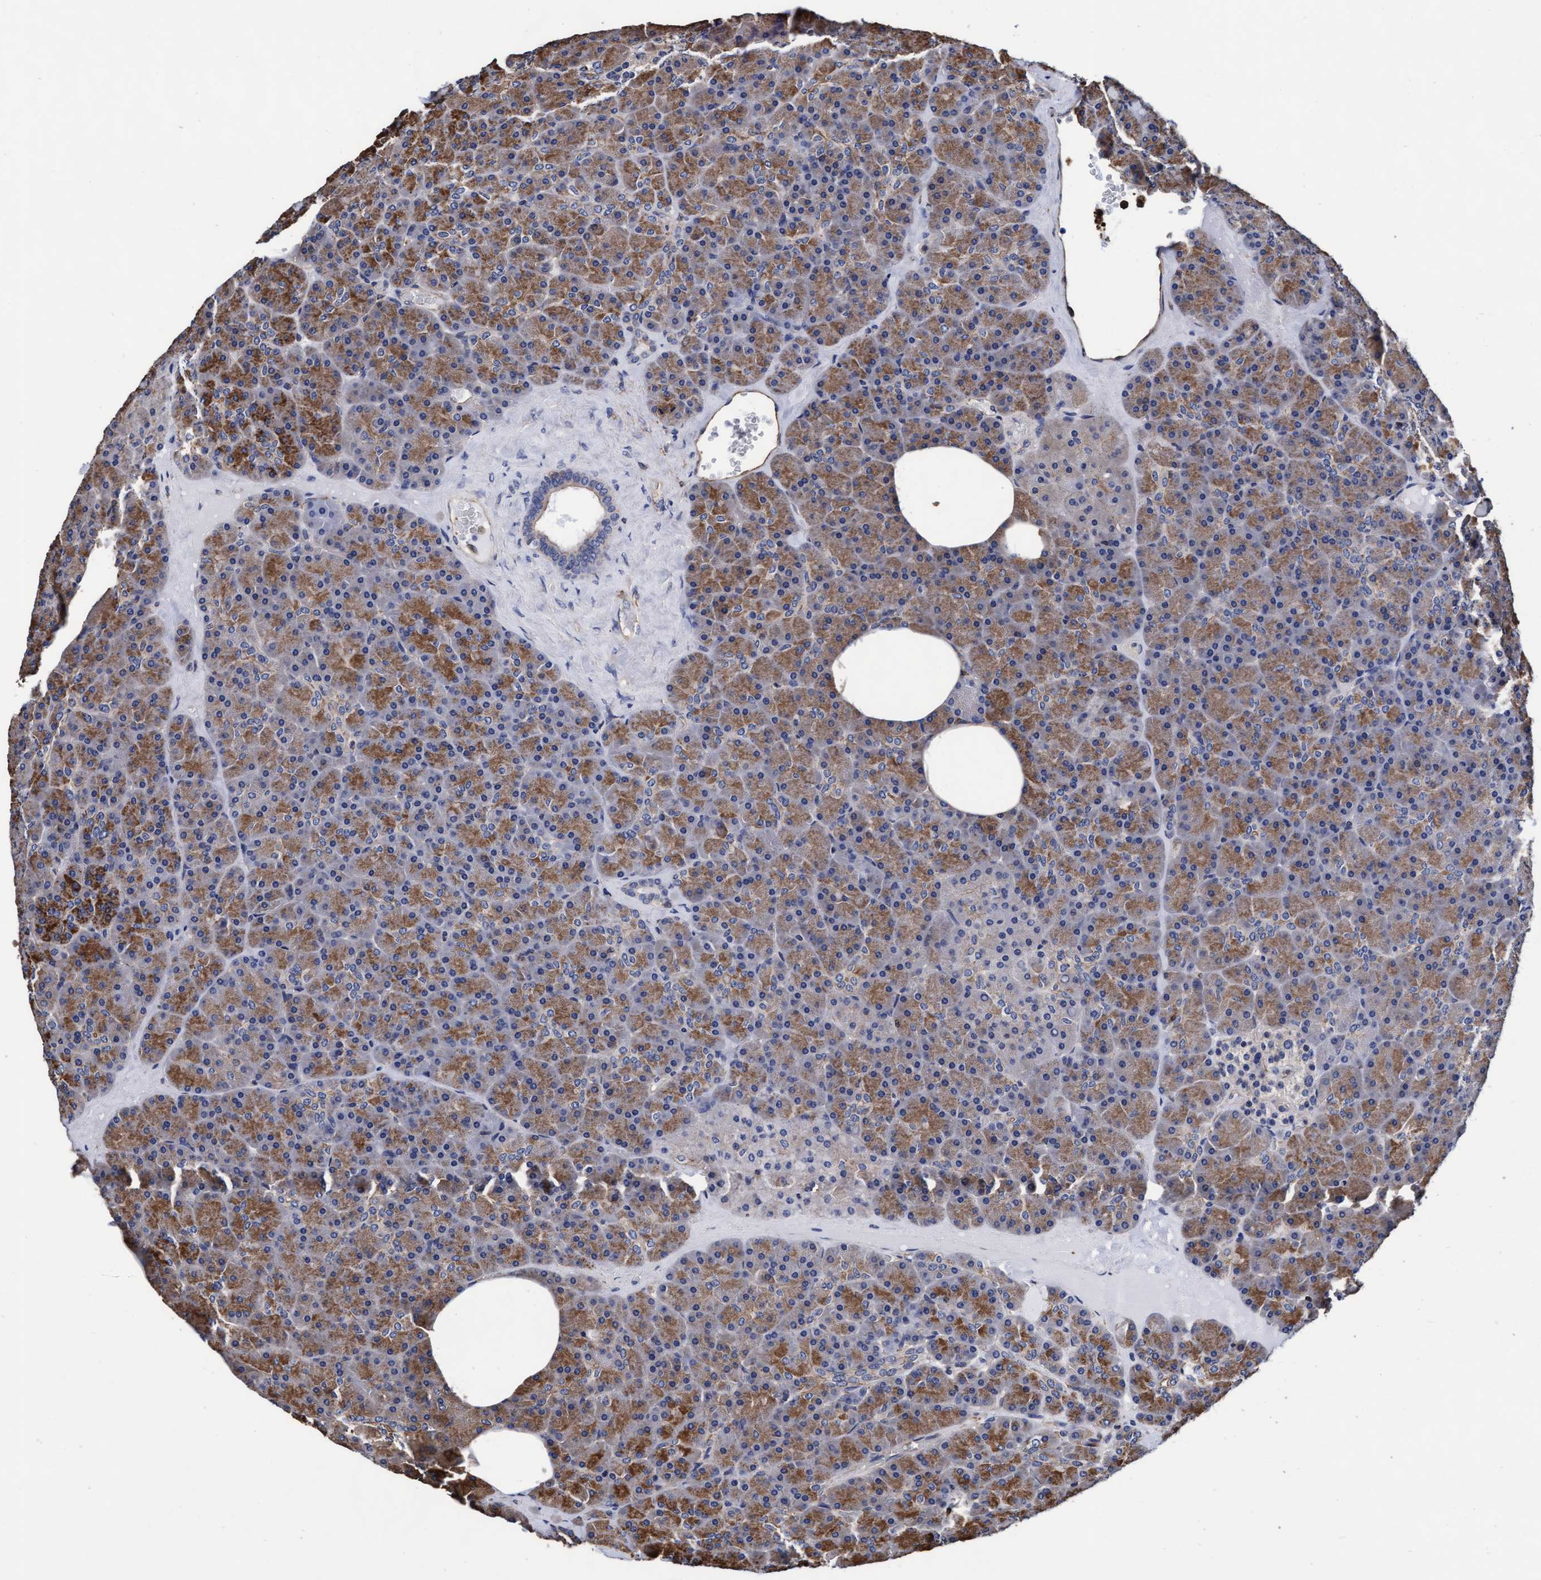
{"staining": {"intensity": "moderate", "quantity": ">75%", "location": "cytoplasmic/membranous"}, "tissue": "pancreas", "cell_type": "Exocrine glandular cells", "image_type": "normal", "snomed": [{"axis": "morphology", "description": "Normal tissue, NOS"}, {"axis": "morphology", "description": "Carcinoid, malignant, NOS"}, {"axis": "topography", "description": "Pancreas"}], "caption": "This photomicrograph exhibits normal pancreas stained with immunohistochemistry to label a protein in brown. The cytoplasmic/membranous of exocrine glandular cells show moderate positivity for the protein. Nuclei are counter-stained blue.", "gene": "GRHPR", "patient": {"sex": "female", "age": 35}}